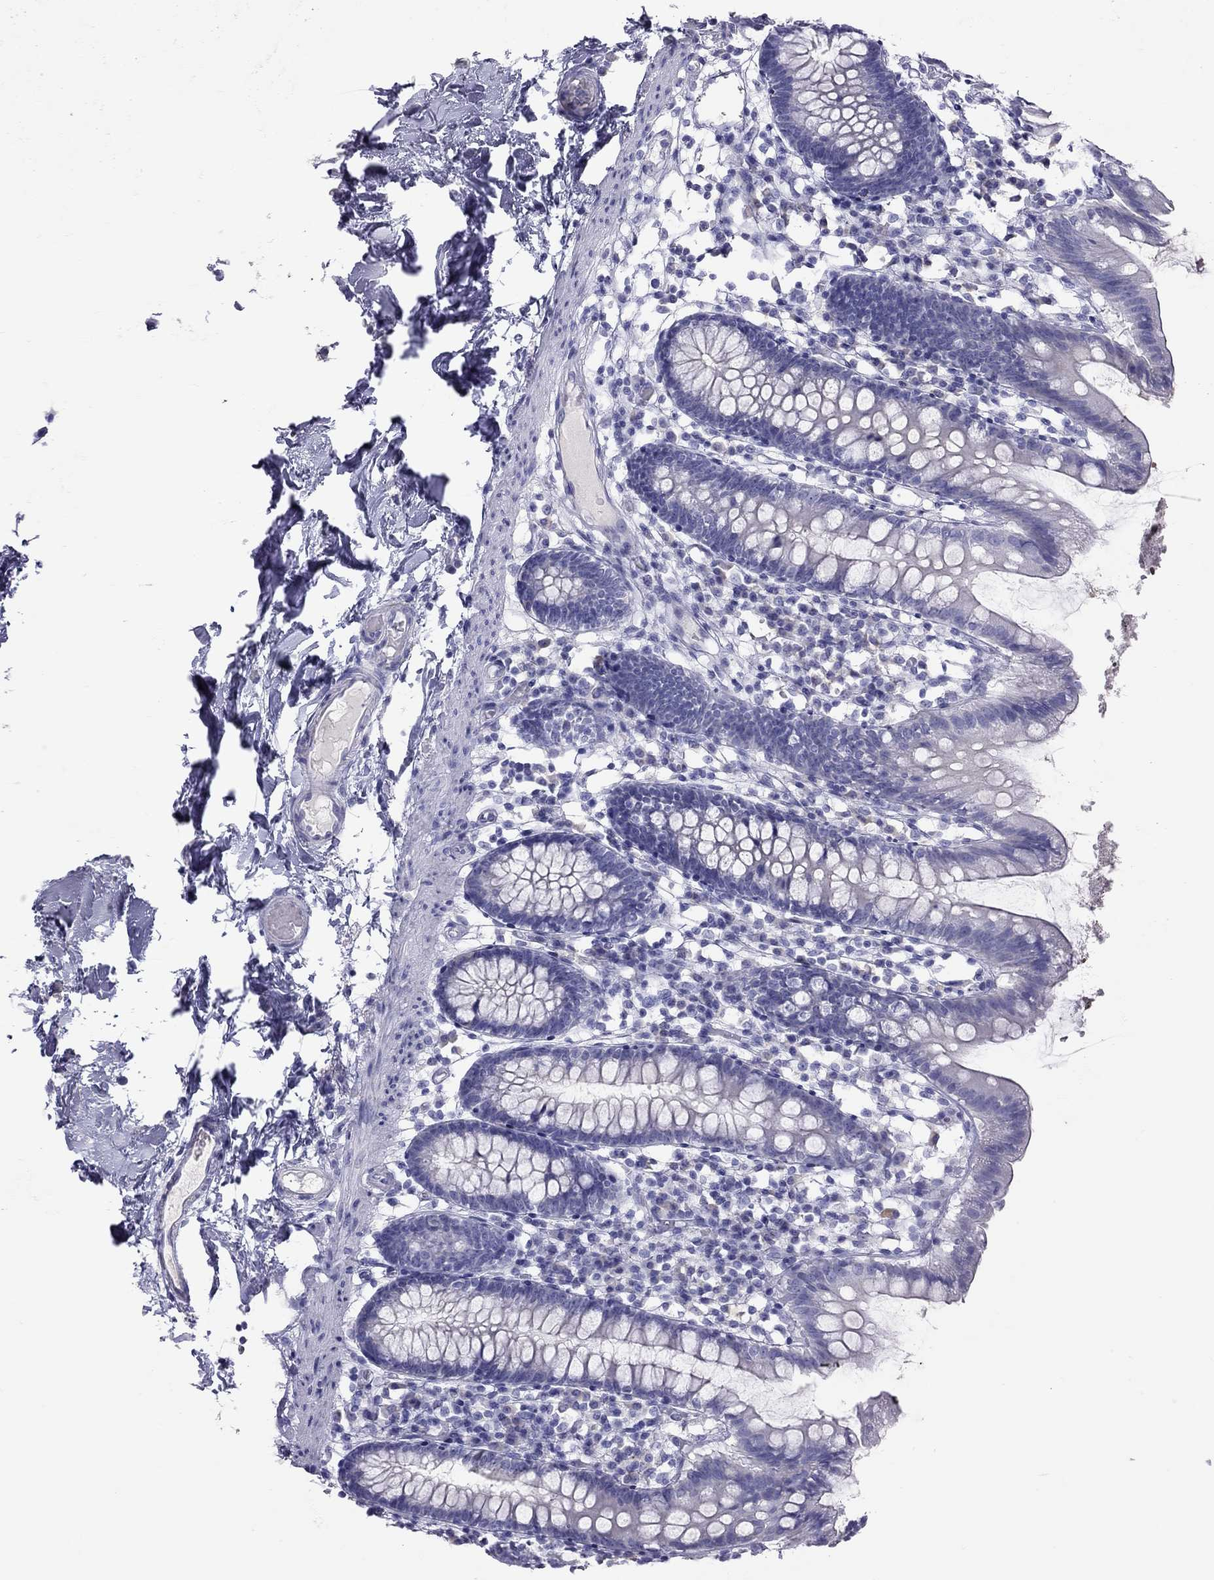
{"staining": {"intensity": "moderate", "quantity": "<25%", "location": "cytoplasmic/membranous"}, "tissue": "small intestine", "cell_type": "Glandular cells", "image_type": "normal", "snomed": [{"axis": "morphology", "description": "Normal tissue, NOS"}, {"axis": "topography", "description": "Small intestine"}], "caption": "Immunohistochemical staining of benign small intestine displays <25% levels of moderate cytoplasmic/membranous protein expression in approximately <25% of glandular cells.", "gene": "STAG3", "patient": {"sex": "female", "age": 90}}